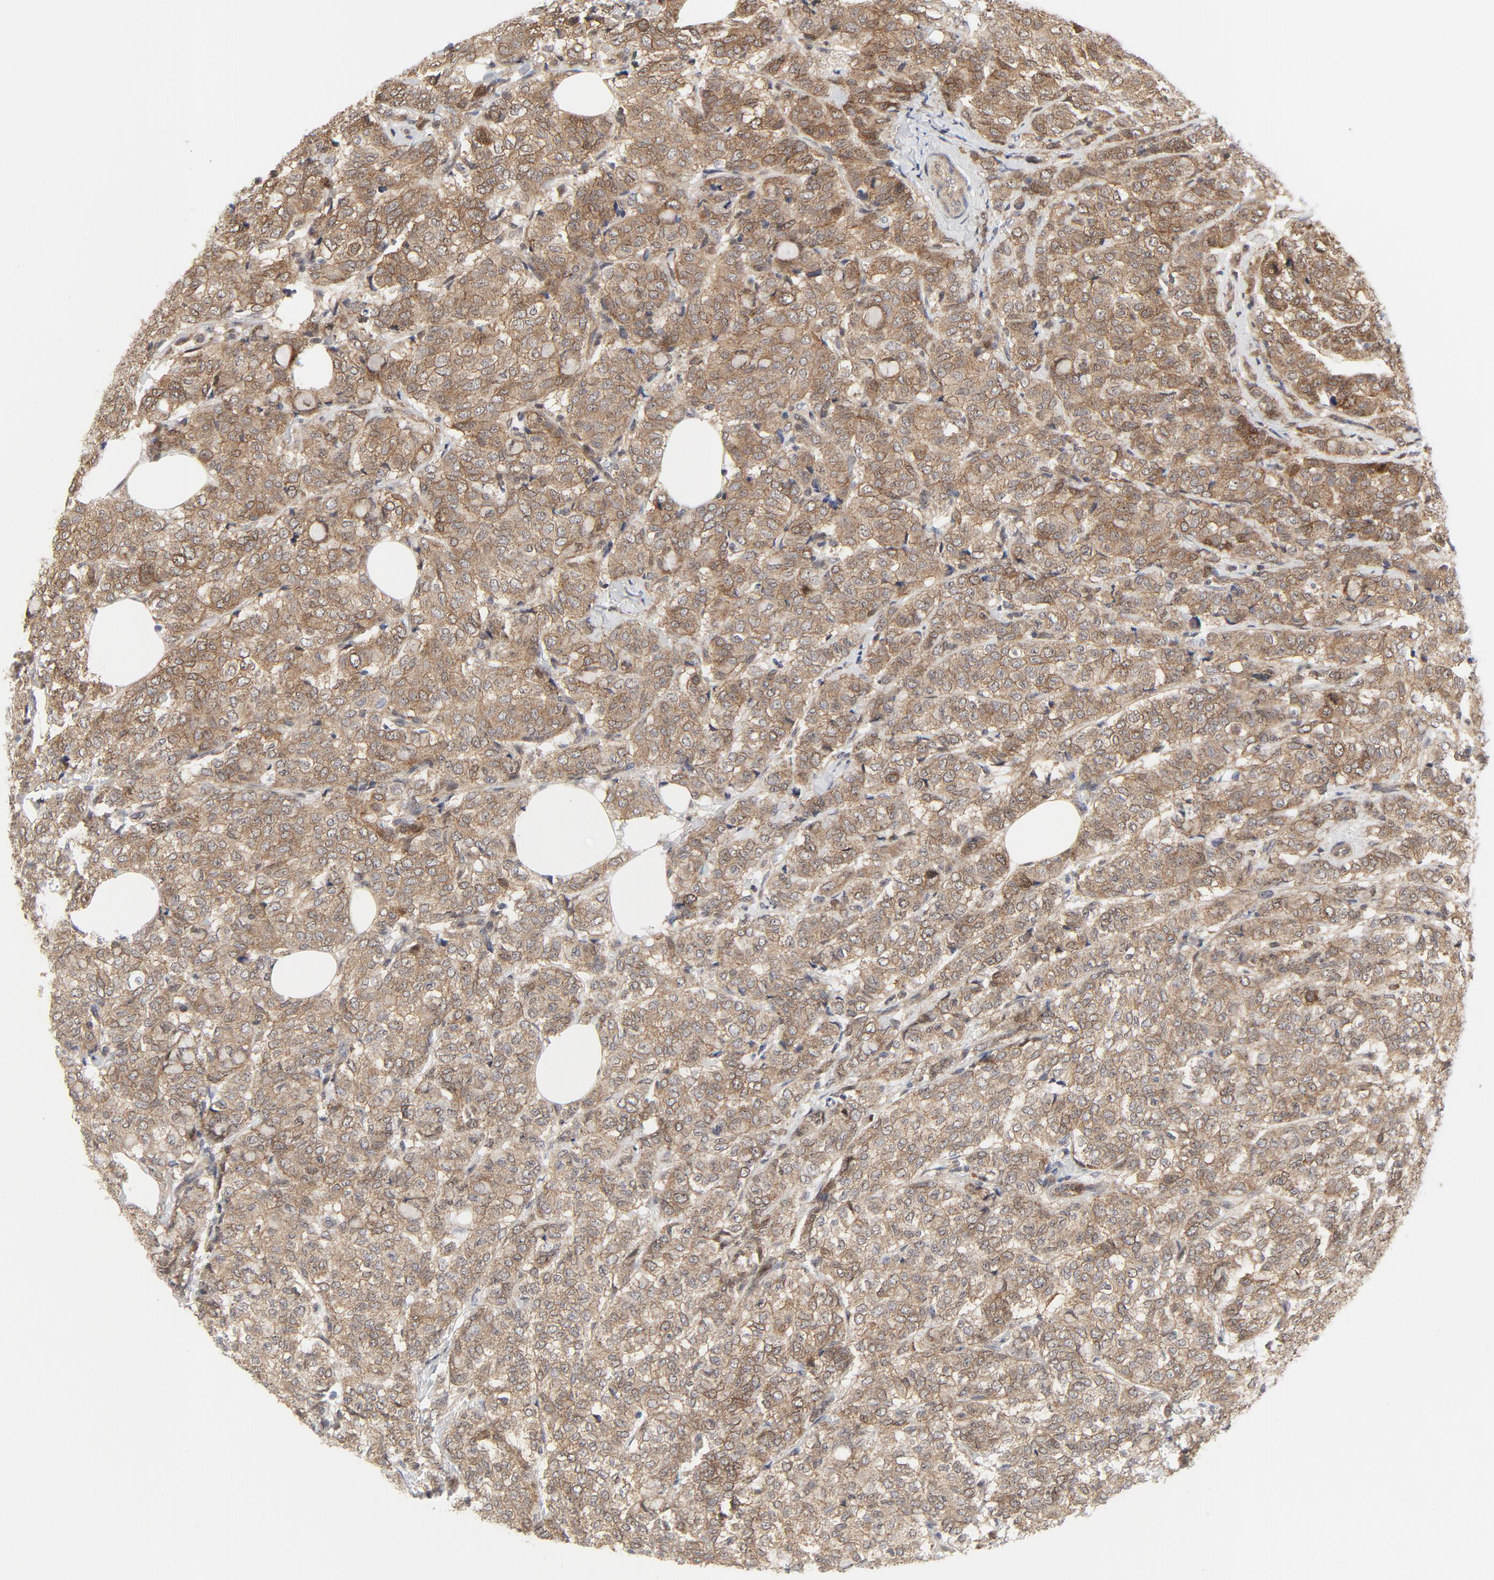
{"staining": {"intensity": "weak", "quantity": ">75%", "location": "cytoplasmic/membranous"}, "tissue": "breast cancer", "cell_type": "Tumor cells", "image_type": "cancer", "snomed": [{"axis": "morphology", "description": "Lobular carcinoma"}, {"axis": "topography", "description": "Breast"}], "caption": "Protein expression analysis of lobular carcinoma (breast) displays weak cytoplasmic/membranous expression in about >75% of tumor cells.", "gene": "MAP2K7", "patient": {"sex": "female", "age": 60}}